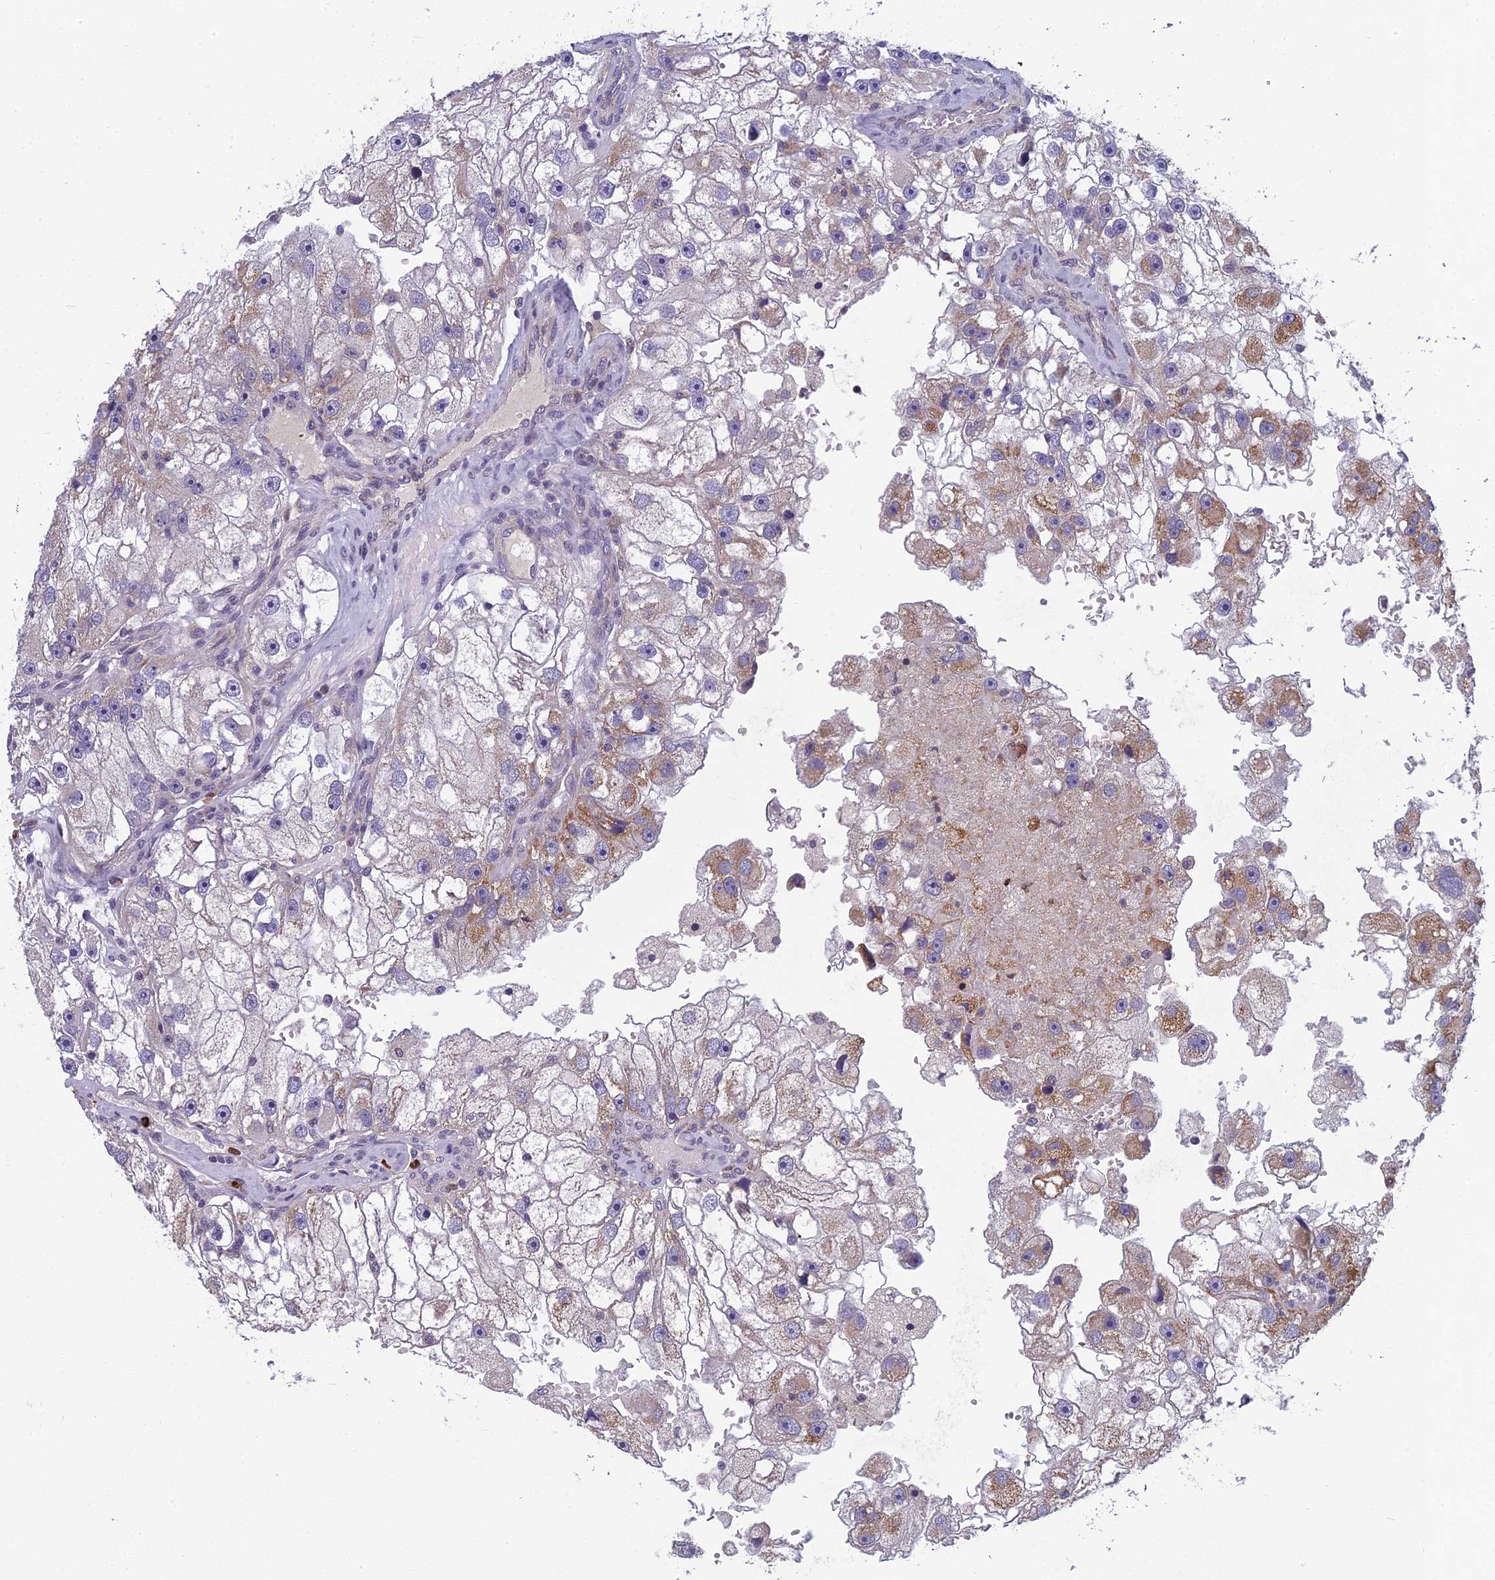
{"staining": {"intensity": "moderate", "quantity": "<25%", "location": "cytoplasmic/membranous"}, "tissue": "renal cancer", "cell_type": "Tumor cells", "image_type": "cancer", "snomed": [{"axis": "morphology", "description": "Adenocarcinoma, NOS"}, {"axis": "topography", "description": "Kidney"}], "caption": "Human renal cancer stained for a protein (brown) reveals moderate cytoplasmic/membranous positive staining in about <25% of tumor cells.", "gene": "ENSG00000188897", "patient": {"sex": "male", "age": 63}}